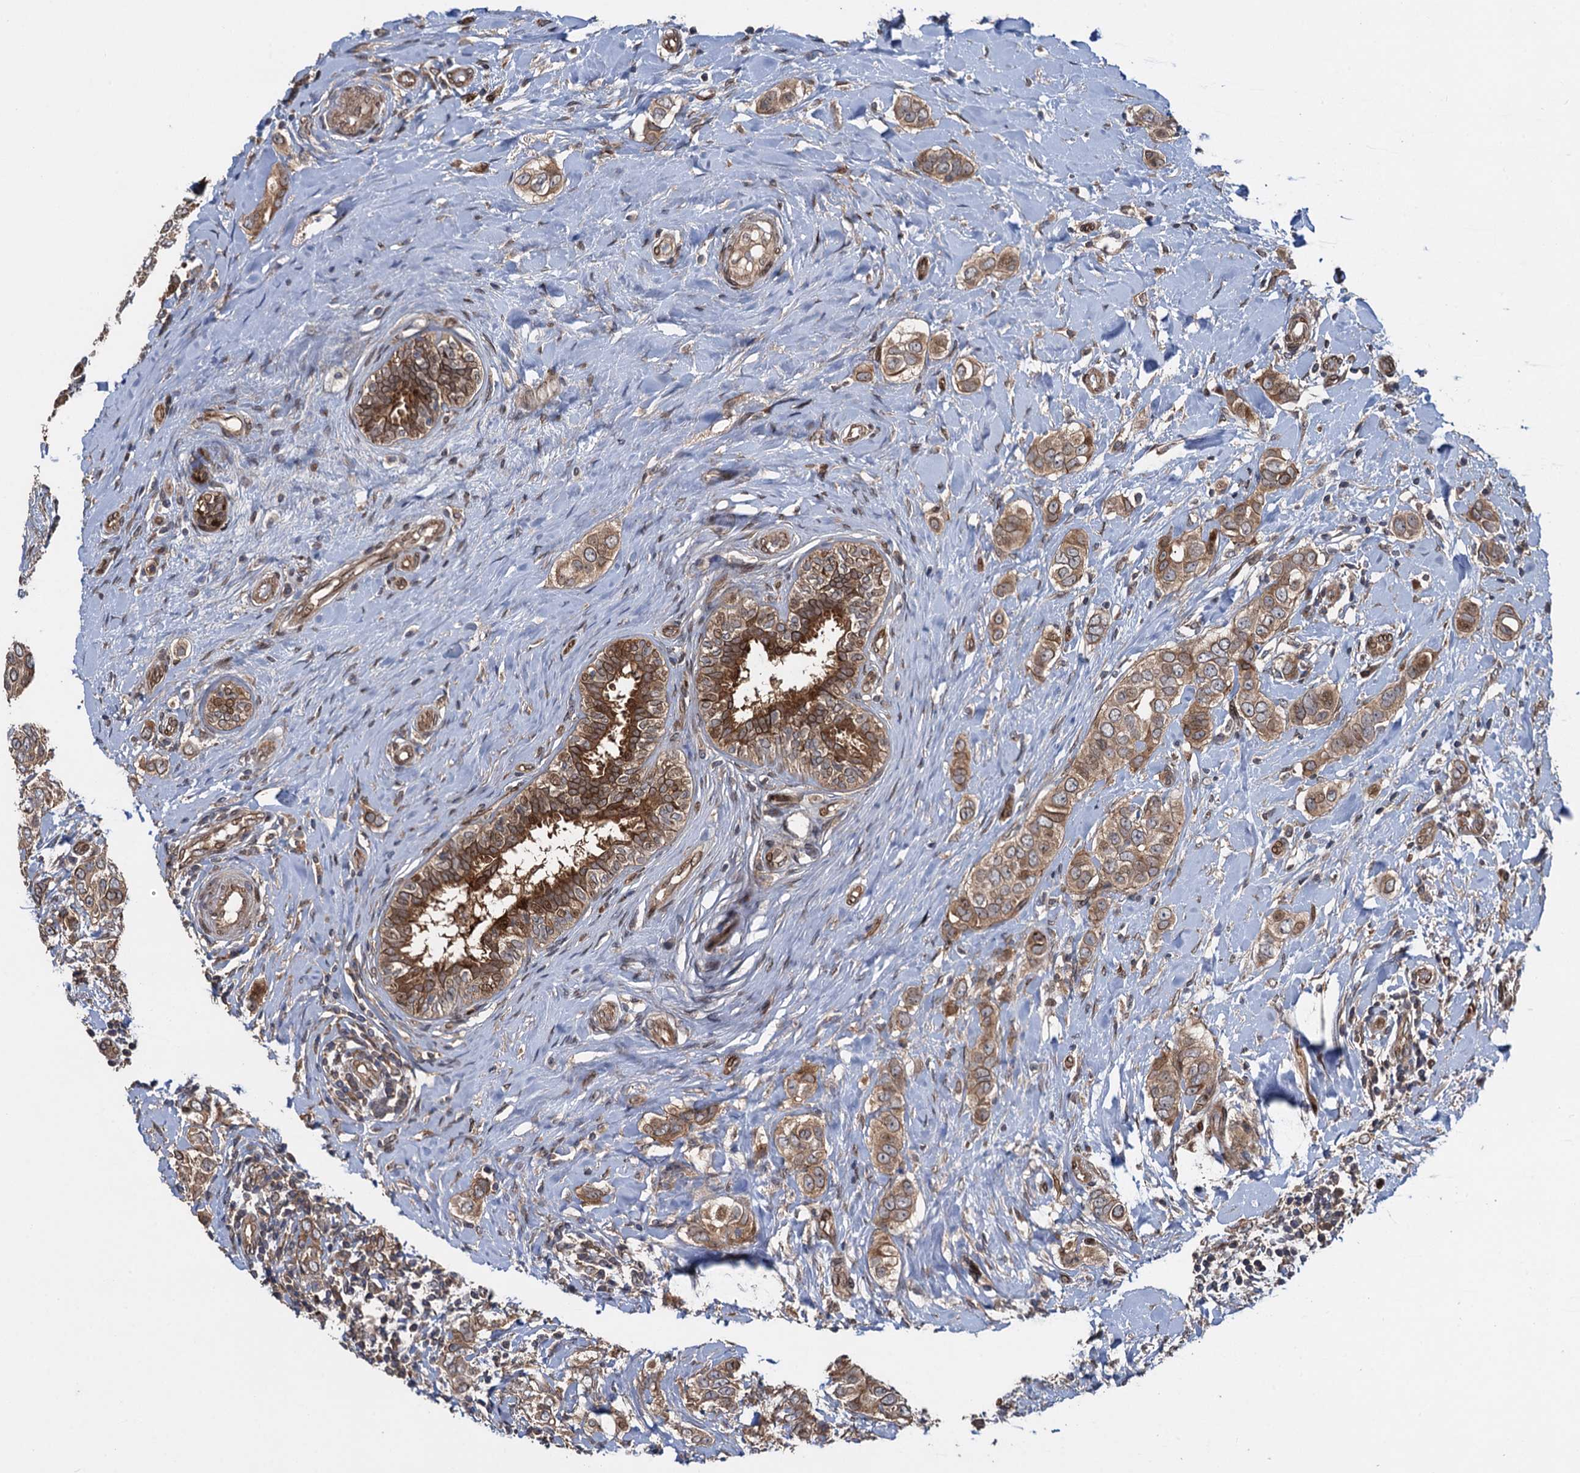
{"staining": {"intensity": "moderate", "quantity": ">75%", "location": "cytoplasmic/membranous"}, "tissue": "breast cancer", "cell_type": "Tumor cells", "image_type": "cancer", "snomed": [{"axis": "morphology", "description": "Lobular carcinoma"}, {"axis": "topography", "description": "Breast"}], "caption": "High-magnification brightfield microscopy of breast cancer (lobular carcinoma) stained with DAB (3,3'-diaminobenzidine) (brown) and counterstained with hematoxylin (blue). tumor cells exhibit moderate cytoplasmic/membranous positivity is seen in about>75% of cells.", "gene": "RHOBTB1", "patient": {"sex": "female", "age": 51}}